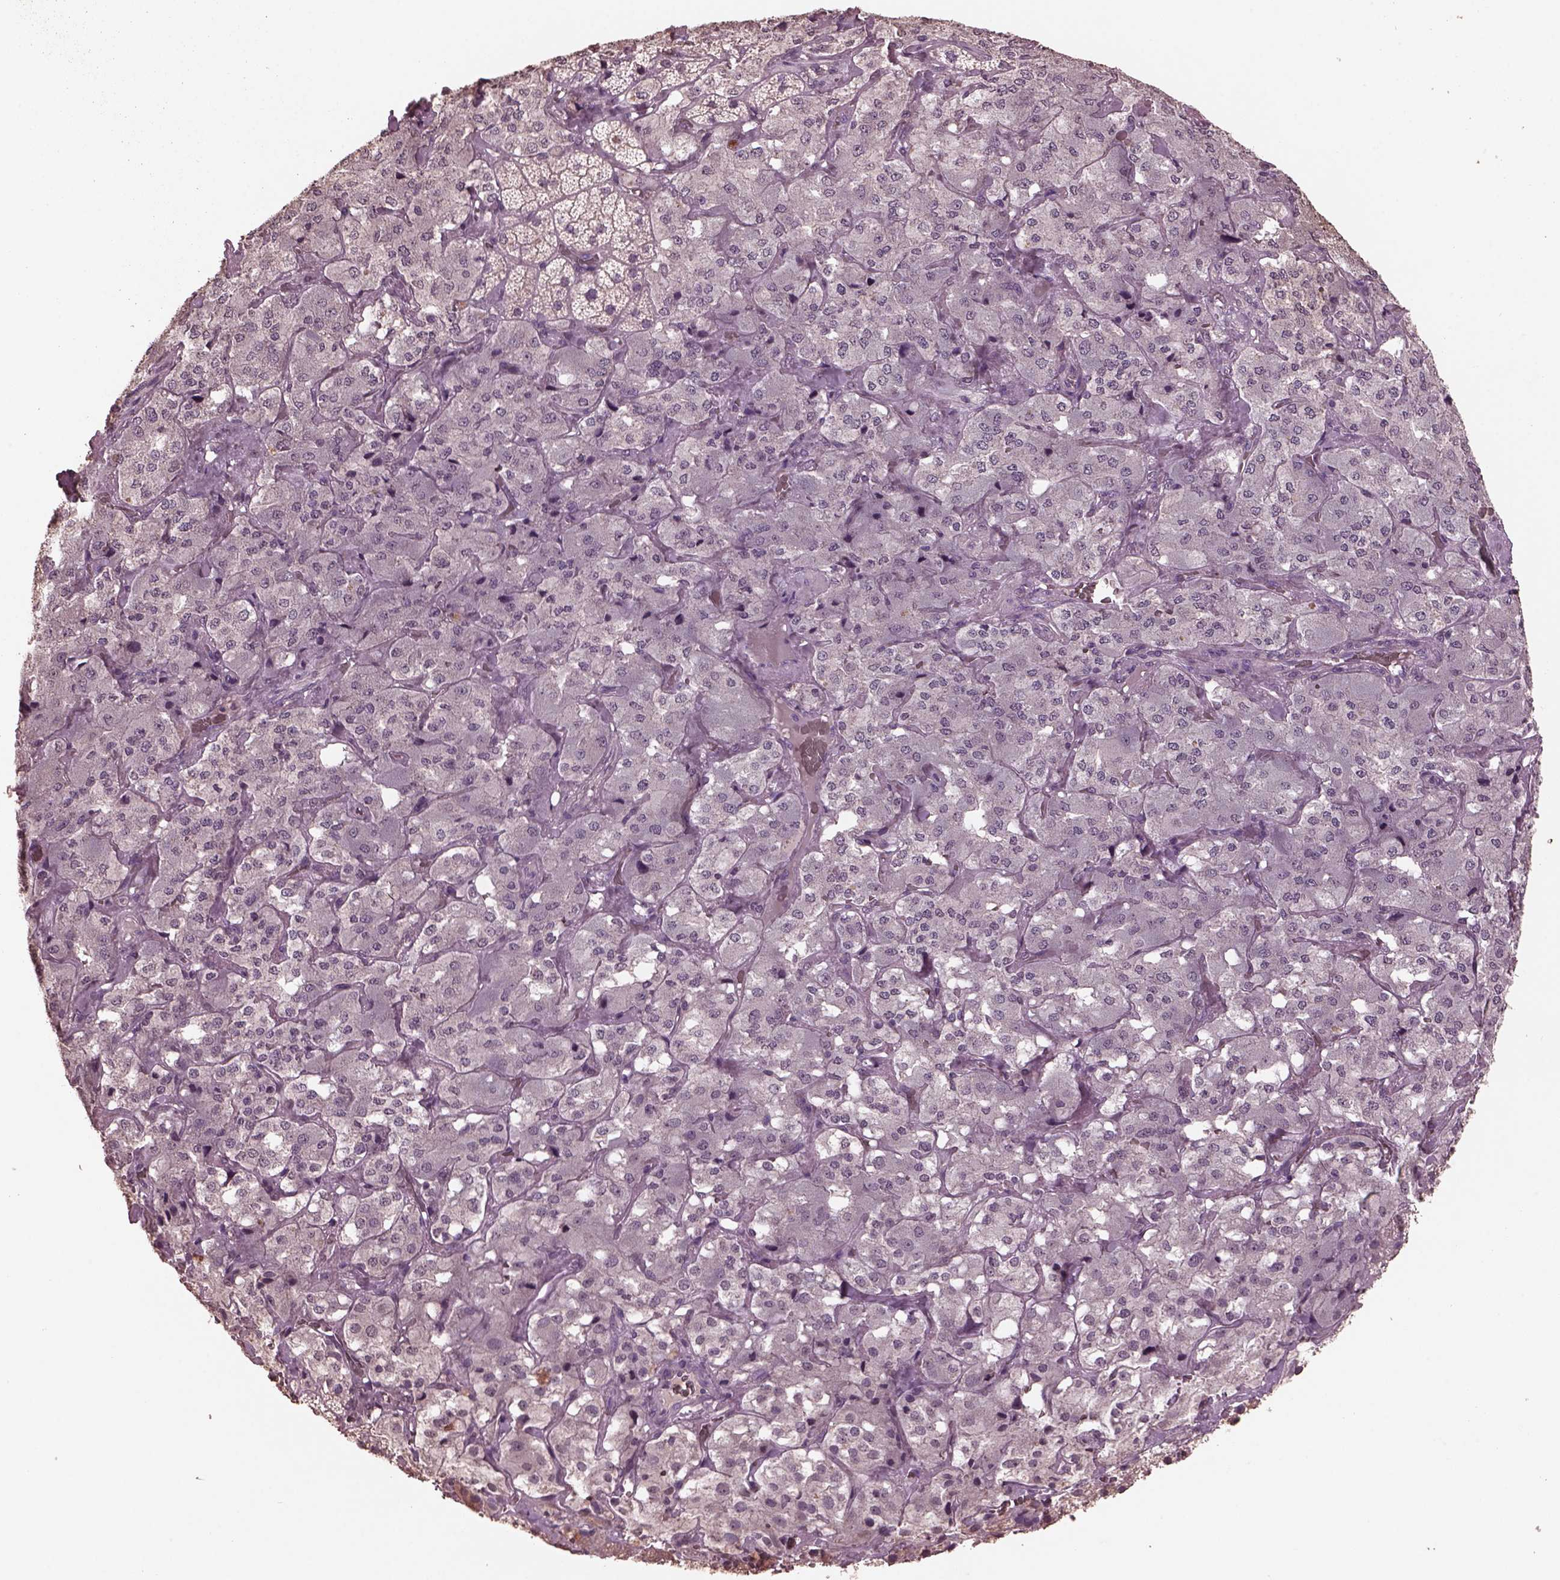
{"staining": {"intensity": "negative", "quantity": "none", "location": "none"}, "tissue": "adrenal gland", "cell_type": "Glandular cells", "image_type": "normal", "snomed": [{"axis": "morphology", "description": "Normal tissue, NOS"}, {"axis": "topography", "description": "Adrenal gland"}], "caption": "Glandular cells show no significant positivity in unremarkable adrenal gland. (Immunohistochemistry (ihc), brightfield microscopy, high magnification).", "gene": "CPT1C", "patient": {"sex": "male", "age": 57}}